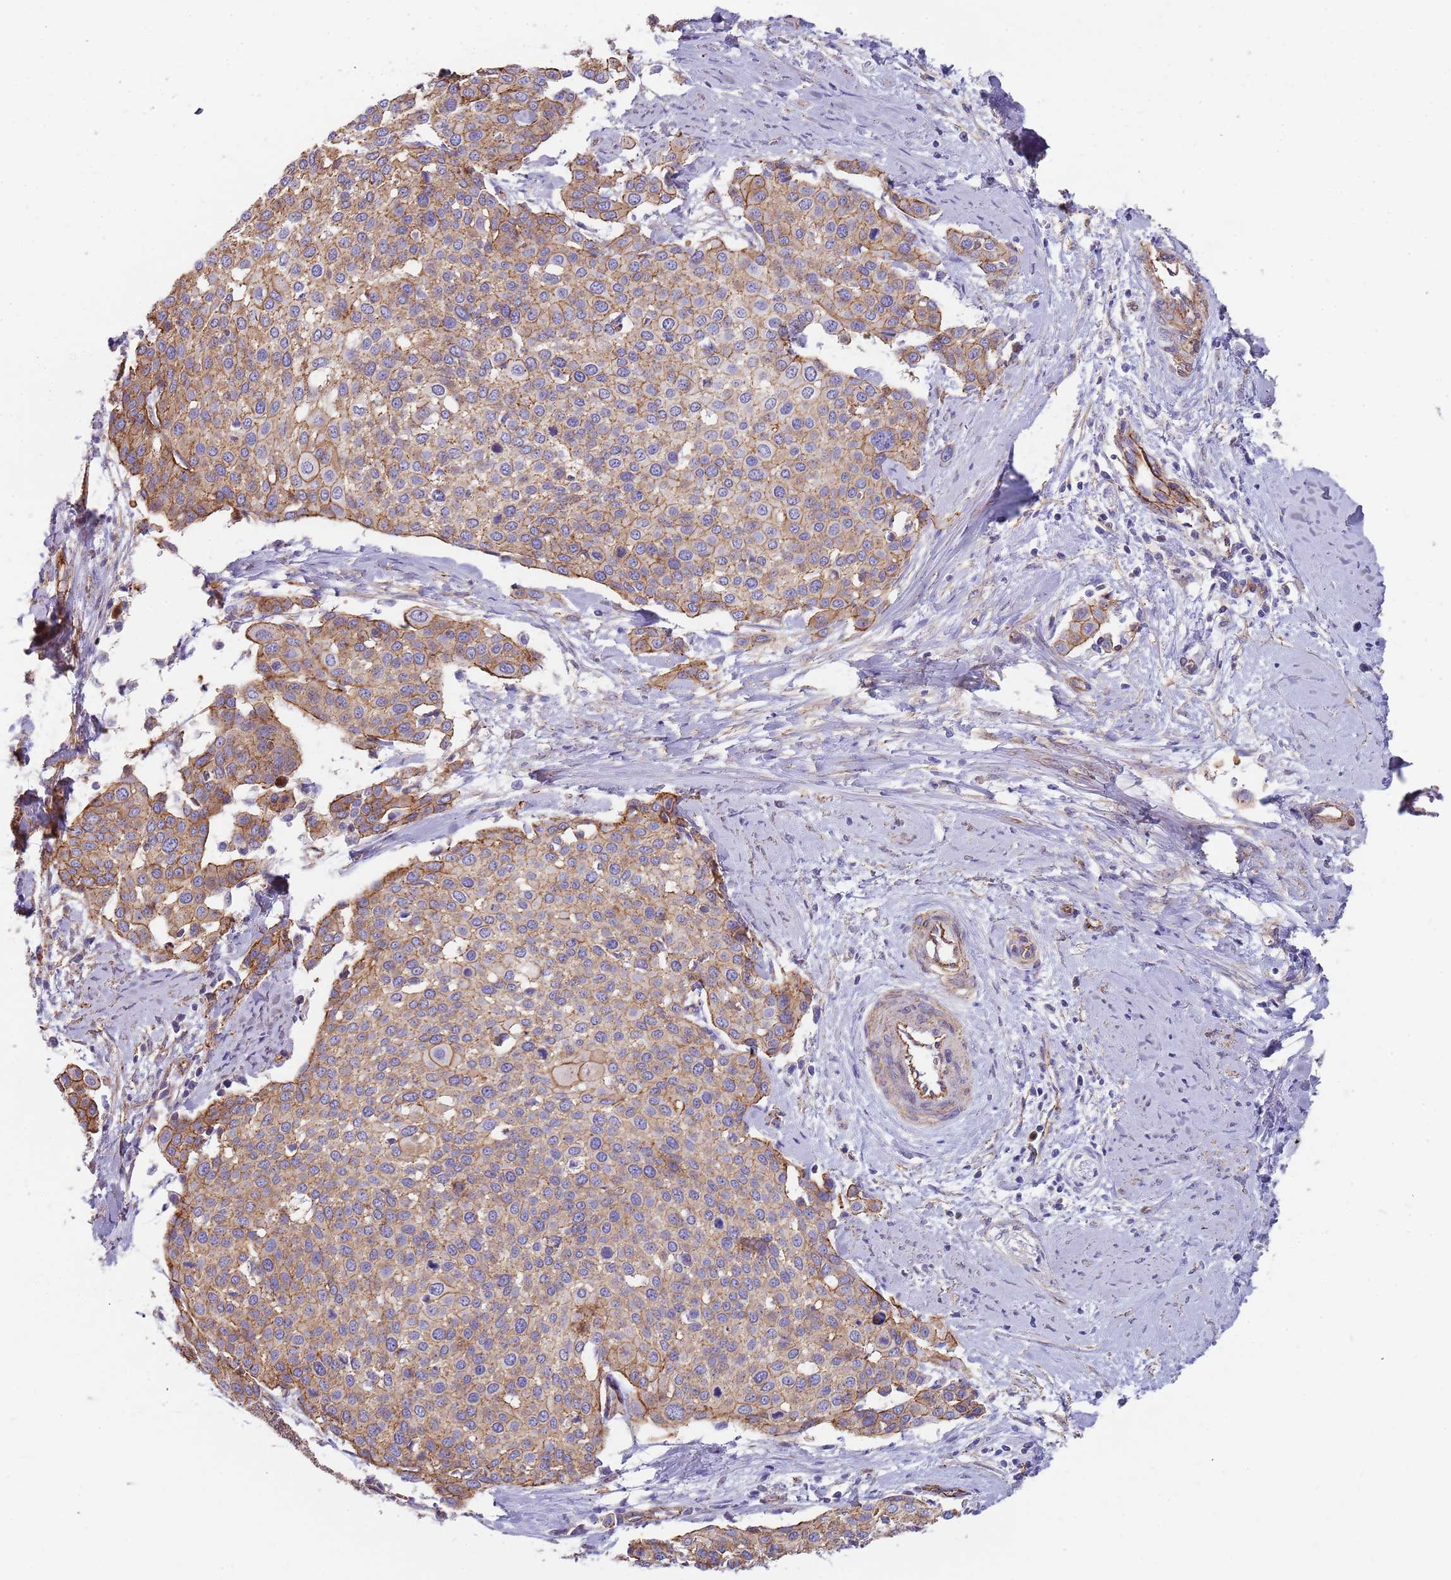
{"staining": {"intensity": "weak", "quantity": ">75%", "location": "cytoplasmic/membranous"}, "tissue": "cervical cancer", "cell_type": "Tumor cells", "image_type": "cancer", "snomed": [{"axis": "morphology", "description": "Squamous cell carcinoma, NOS"}, {"axis": "topography", "description": "Cervix"}], "caption": "Weak cytoplasmic/membranous protein expression is identified in approximately >75% of tumor cells in squamous cell carcinoma (cervical).", "gene": "GFRAL", "patient": {"sex": "female", "age": 44}}